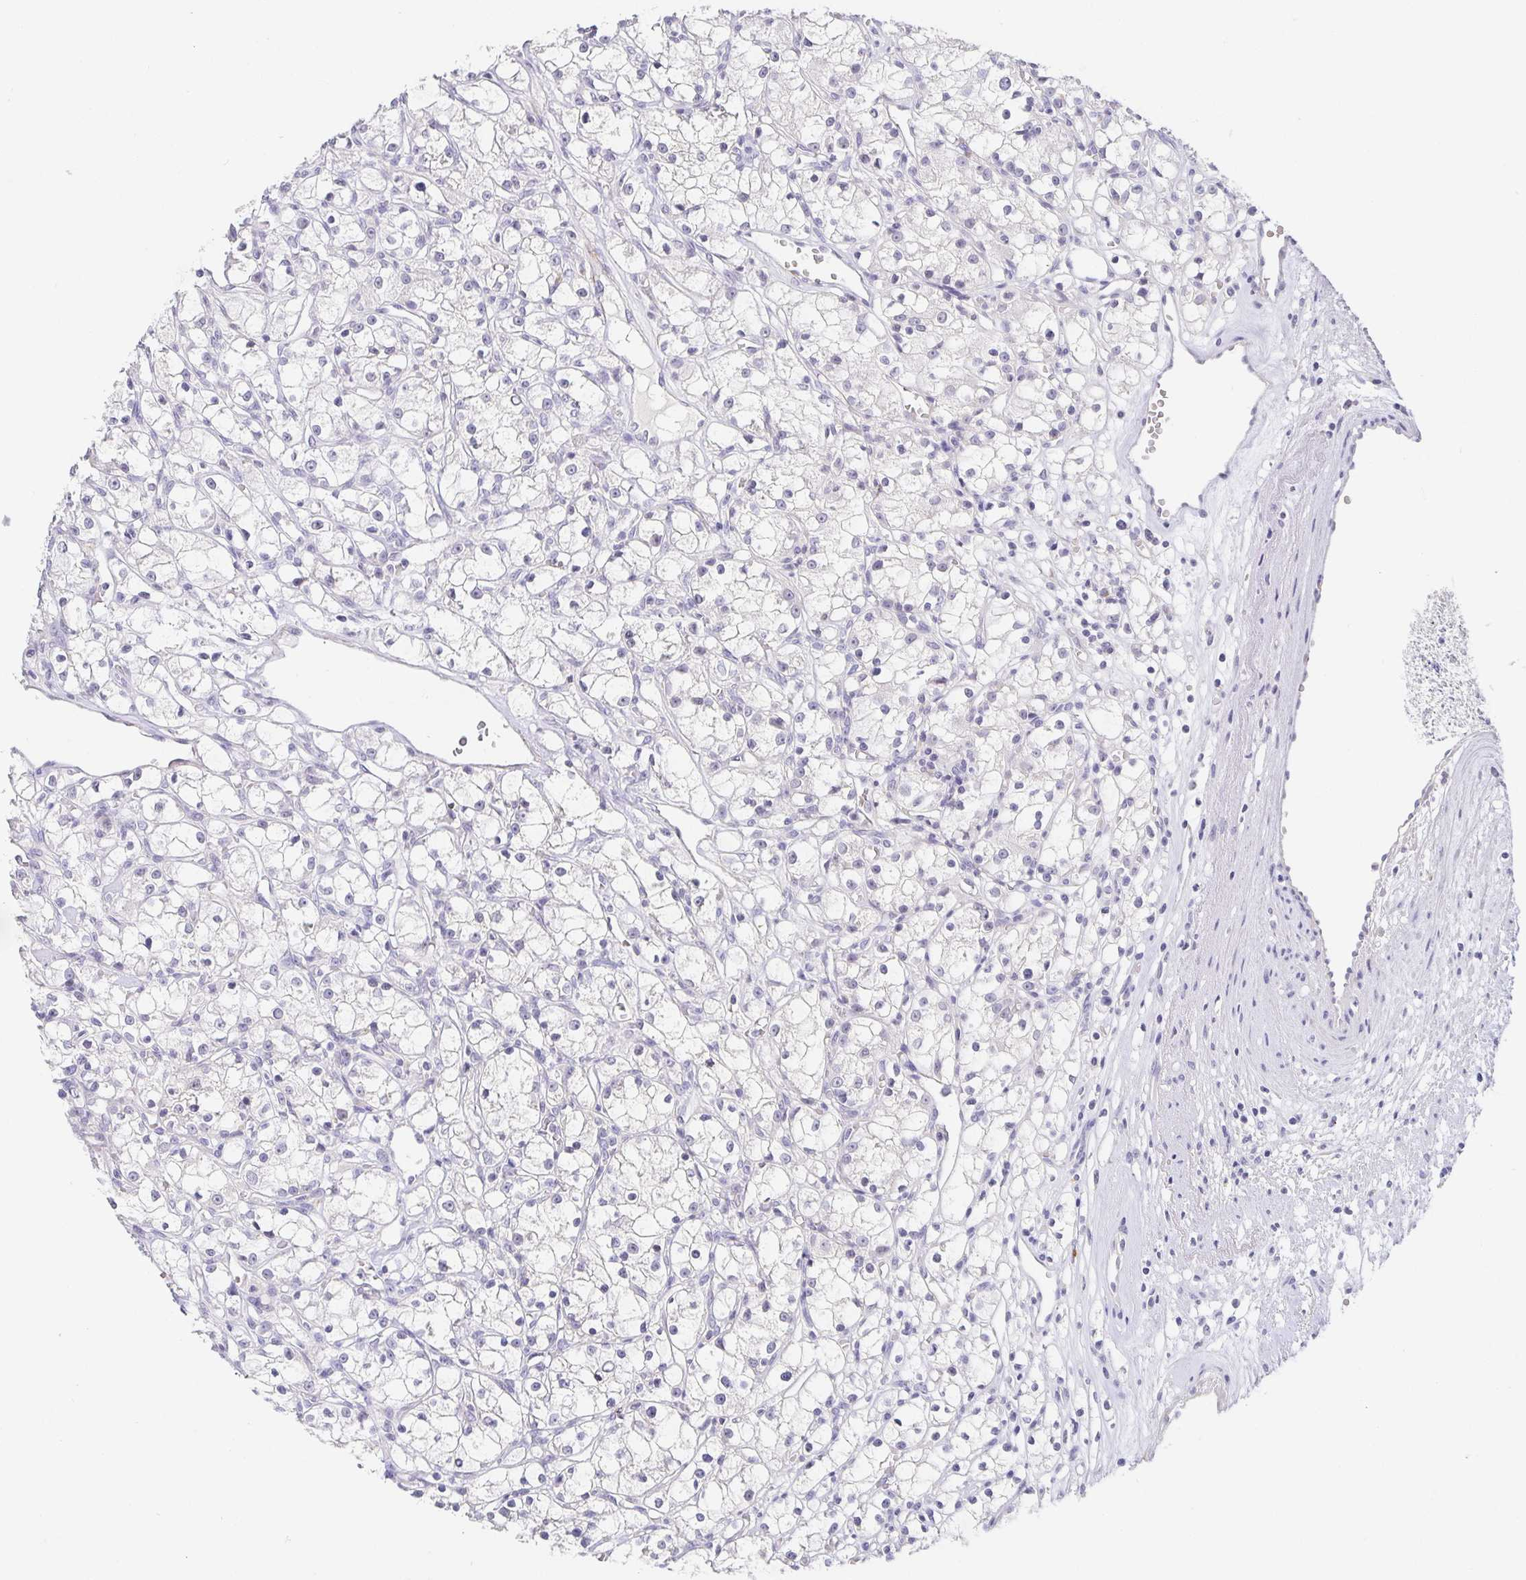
{"staining": {"intensity": "negative", "quantity": "none", "location": "none"}, "tissue": "renal cancer", "cell_type": "Tumor cells", "image_type": "cancer", "snomed": [{"axis": "morphology", "description": "Adenocarcinoma, NOS"}, {"axis": "topography", "description": "Kidney"}], "caption": "Immunohistochemistry micrograph of human renal cancer (adenocarcinoma) stained for a protein (brown), which shows no staining in tumor cells. Nuclei are stained in blue.", "gene": "PDX1", "patient": {"sex": "female", "age": 59}}